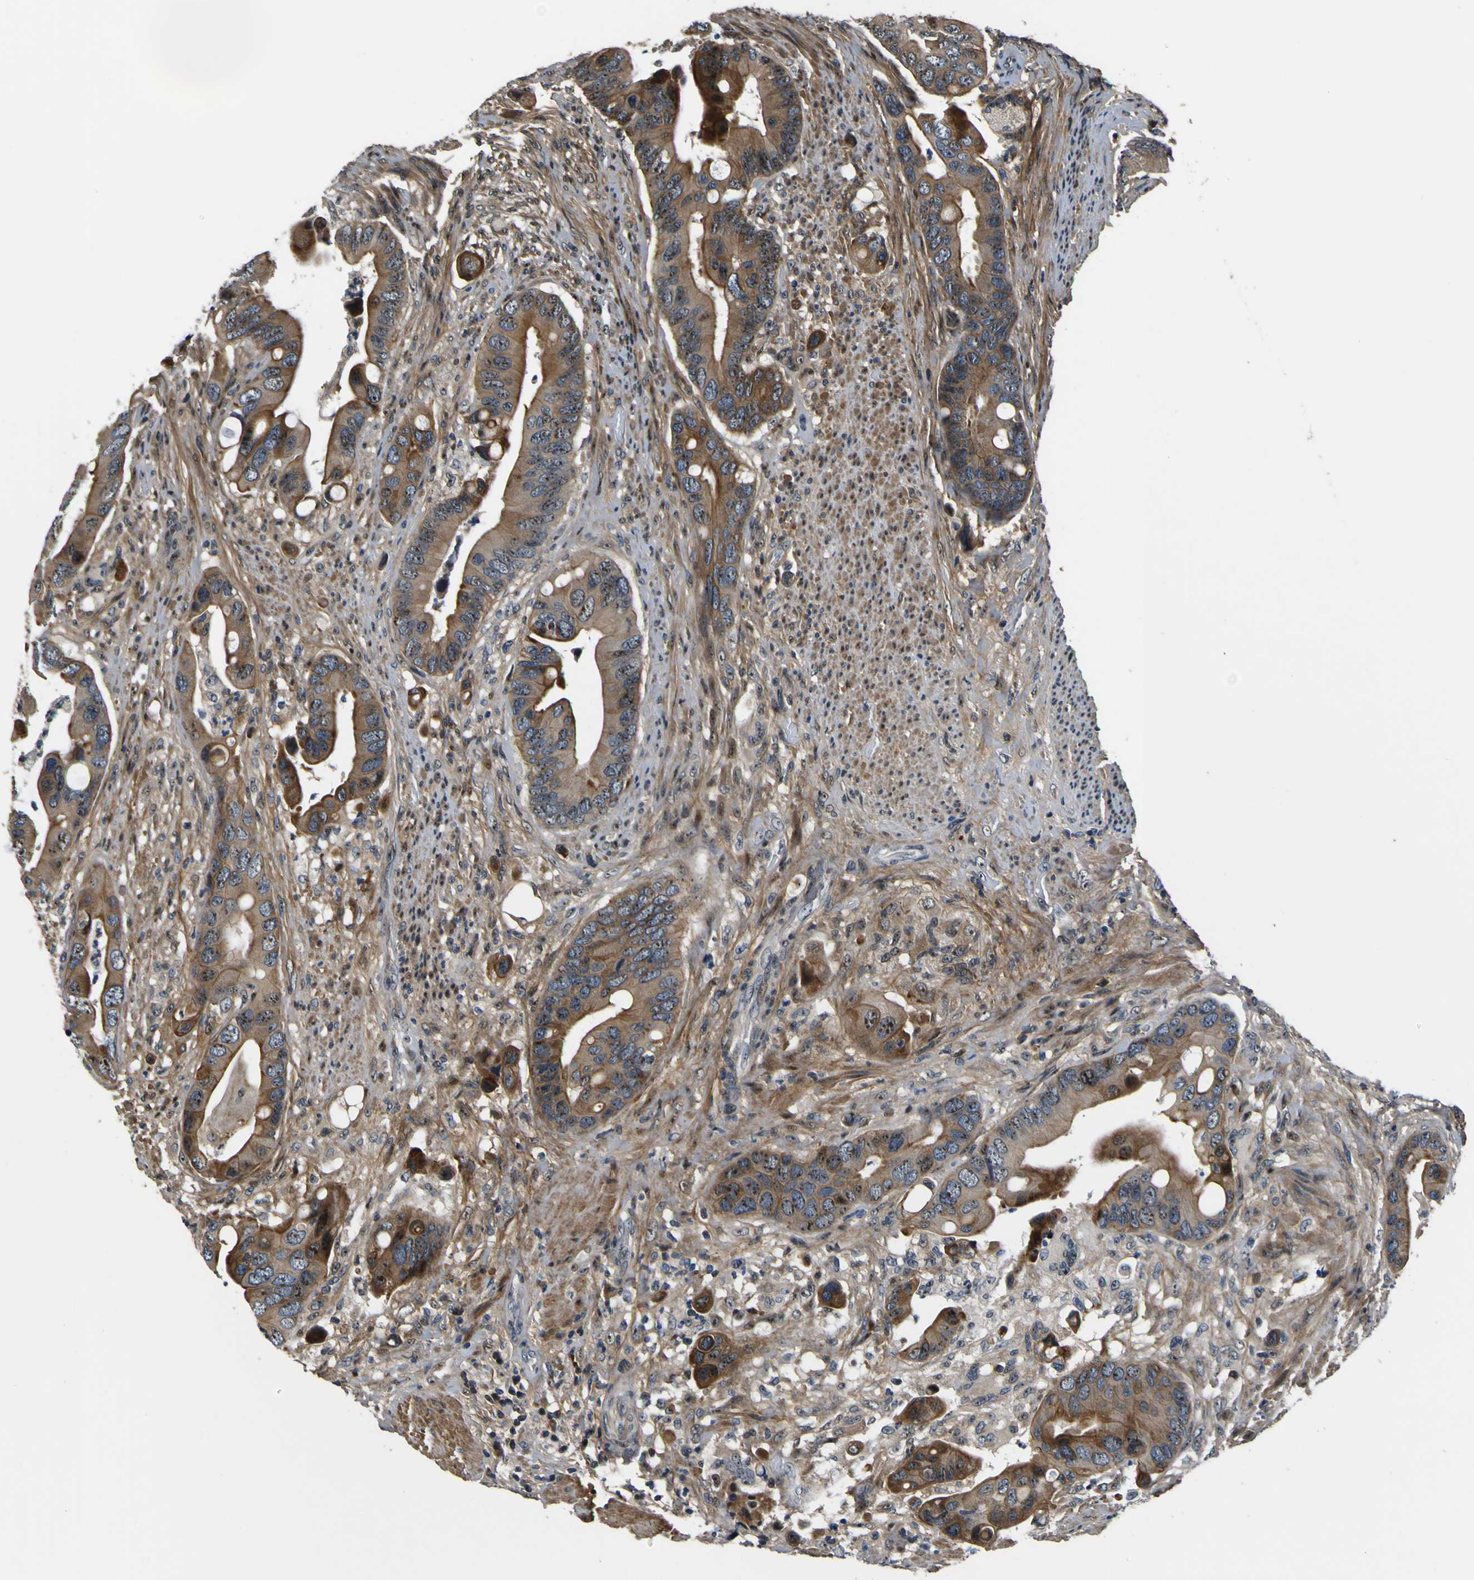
{"staining": {"intensity": "moderate", "quantity": ">75%", "location": "cytoplasmic/membranous,nuclear"}, "tissue": "colorectal cancer", "cell_type": "Tumor cells", "image_type": "cancer", "snomed": [{"axis": "morphology", "description": "Adenocarcinoma, NOS"}, {"axis": "topography", "description": "Rectum"}], "caption": "There is medium levels of moderate cytoplasmic/membranous and nuclear staining in tumor cells of colorectal cancer, as demonstrated by immunohistochemical staining (brown color).", "gene": "LRP4", "patient": {"sex": "female", "age": 57}}